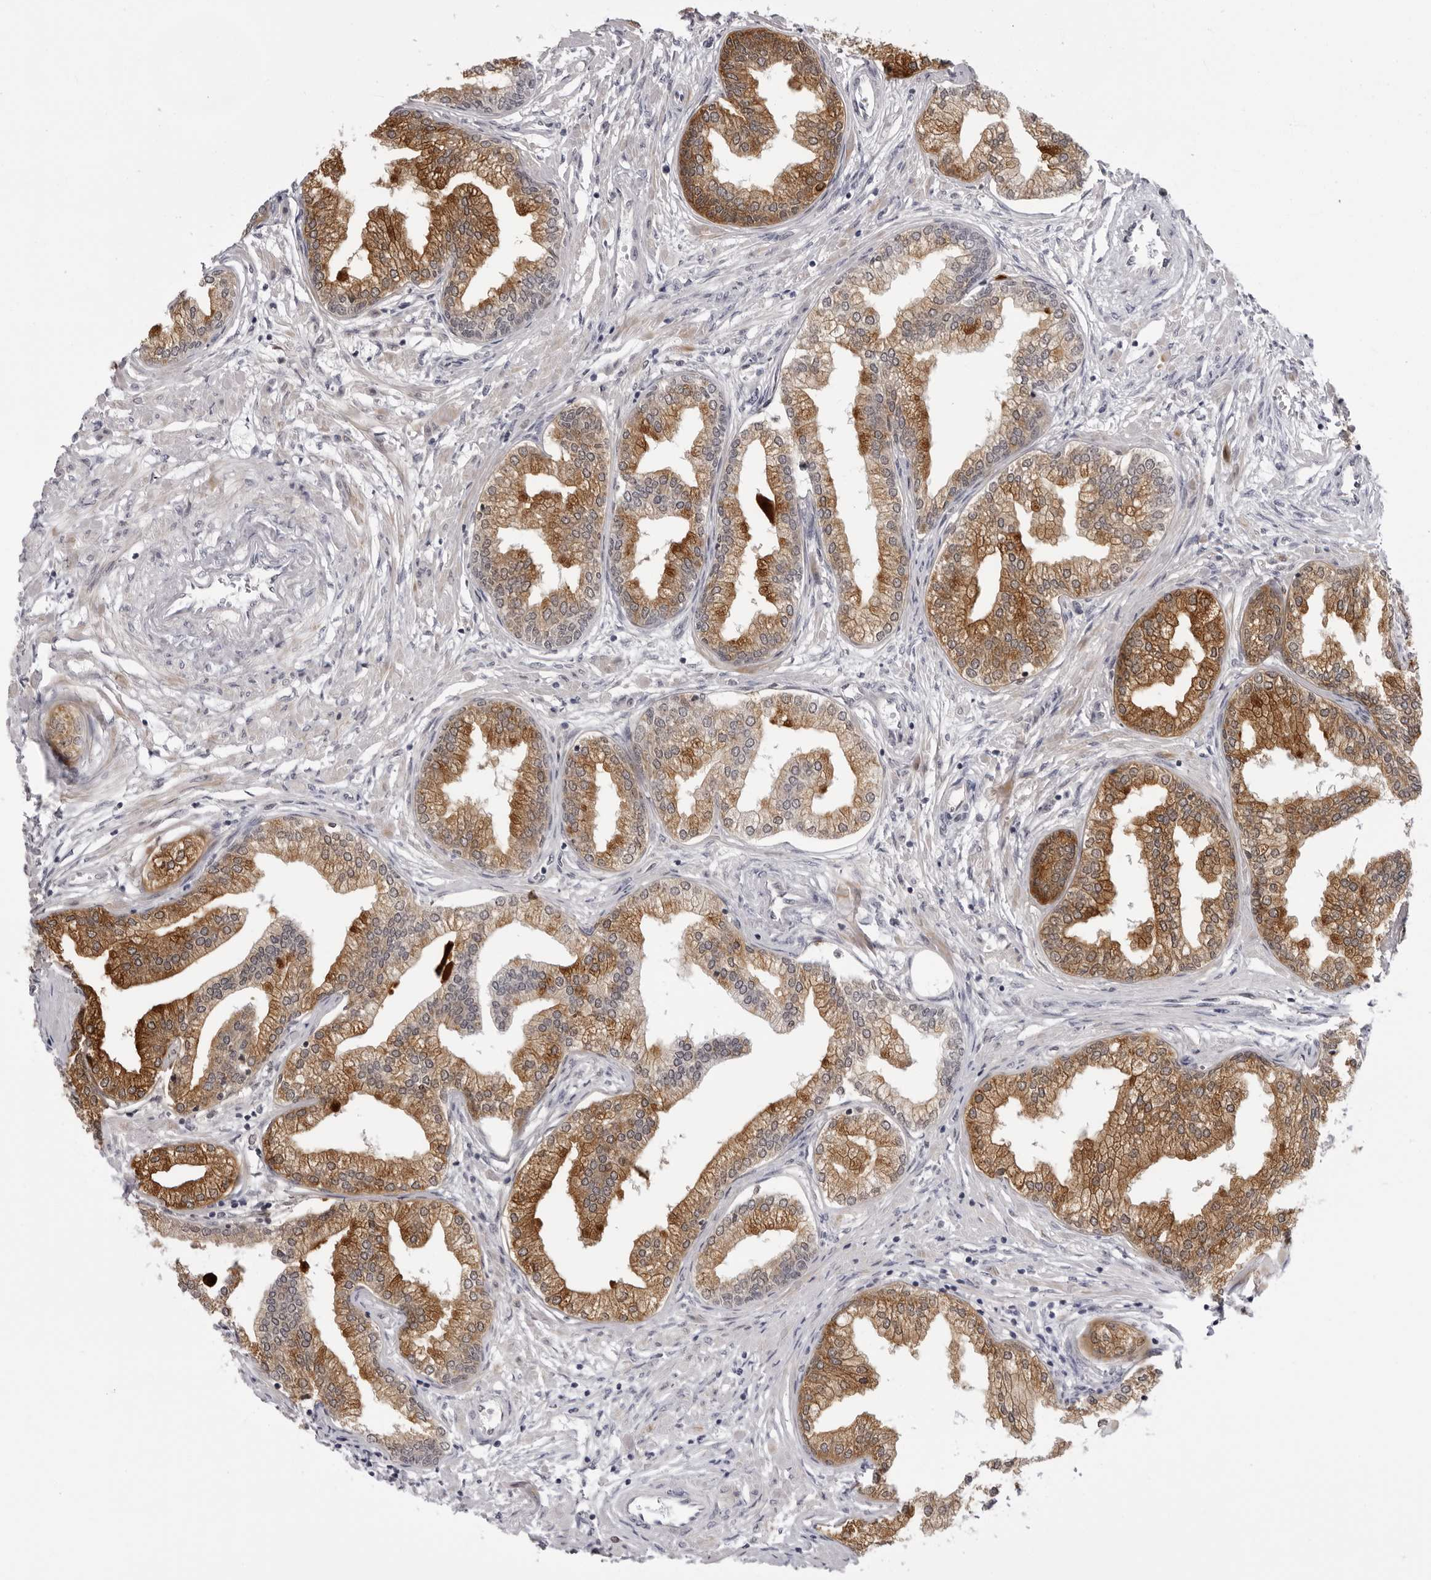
{"staining": {"intensity": "moderate", "quantity": ">75%", "location": "cytoplasmic/membranous"}, "tissue": "prostate", "cell_type": "Glandular cells", "image_type": "normal", "snomed": [{"axis": "morphology", "description": "Normal tissue, NOS"}, {"axis": "morphology", "description": "Urothelial carcinoma, Low grade"}, {"axis": "topography", "description": "Urinary bladder"}, {"axis": "topography", "description": "Prostate"}], "caption": "The micrograph displays staining of unremarkable prostate, revealing moderate cytoplasmic/membranous protein staining (brown color) within glandular cells.", "gene": "SUGCT", "patient": {"sex": "male", "age": 60}}